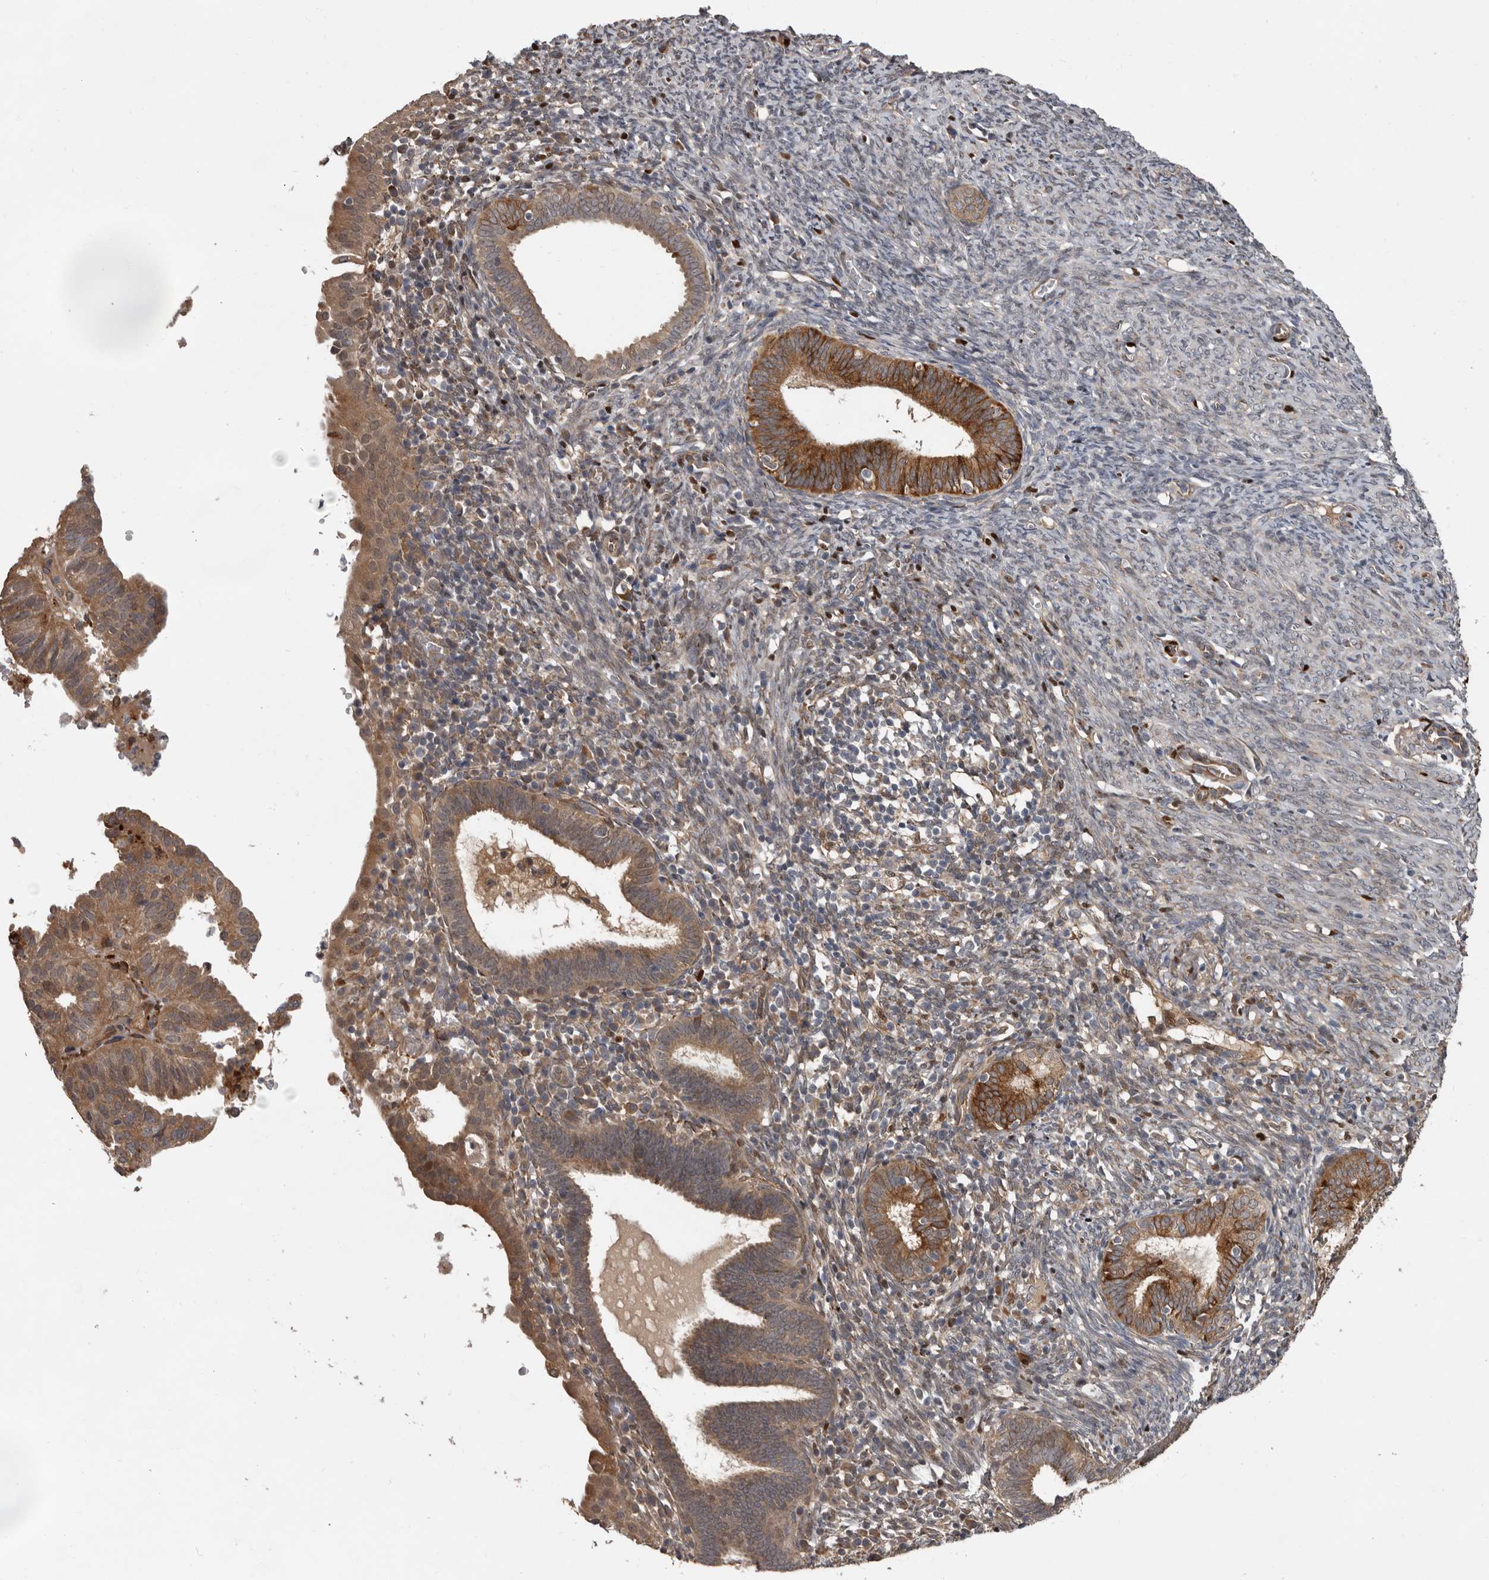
{"staining": {"intensity": "moderate", "quantity": ">75%", "location": "cytoplasmic/membranous"}, "tissue": "endometrial cancer", "cell_type": "Tumor cells", "image_type": "cancer", "snomed": [{"axis": "morphology", "description": "Adenocarcinoma, NOS"}, {"axis": "topography", "description": "Uterus"}], "caption": "The micrograph shows staining of adenocarcinoma (endometrial), revealing moderate cytoplasmic/membranous protein positivity (brown color) within tumor cells. (Brightfield microscopy of DAB IHC at high magnification).", "gene": "MTF1", "patient": {"sex": "female", "age": 77}}